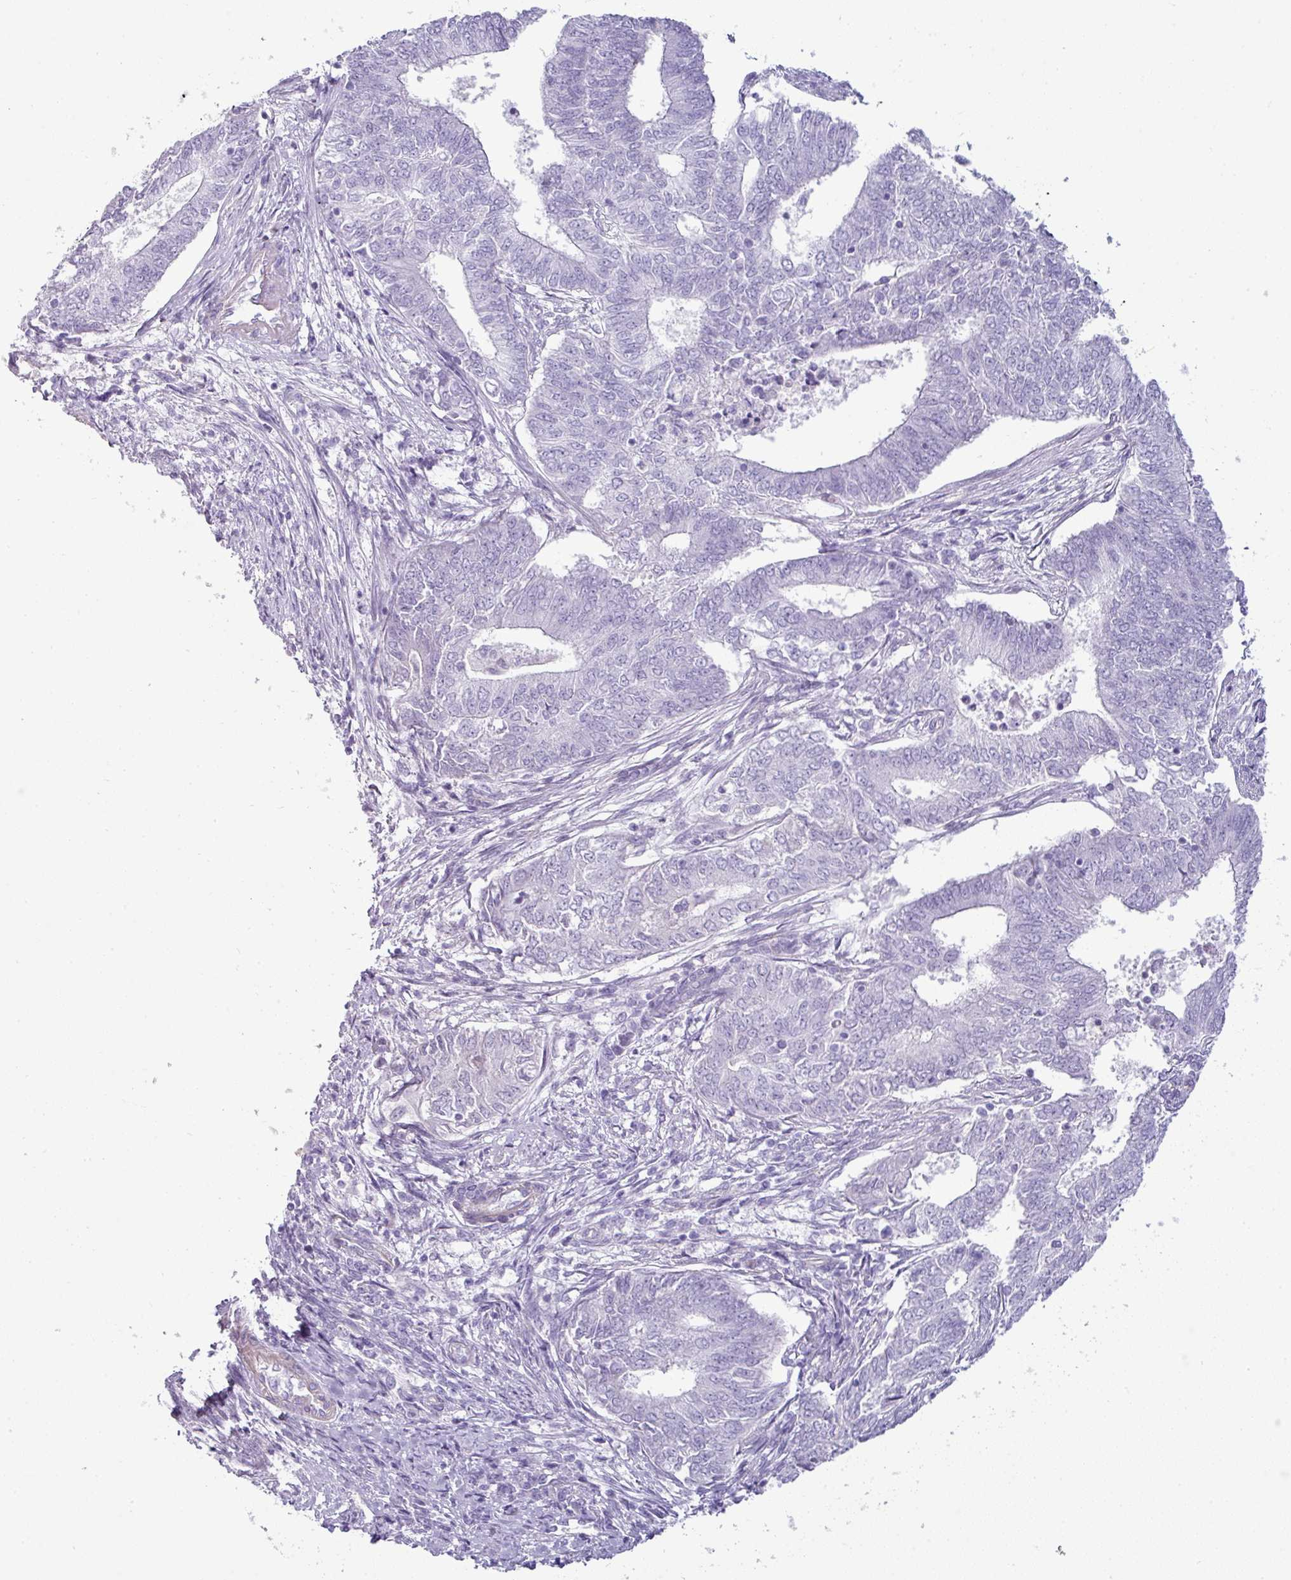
{"staining": {"intensity": "negative", "quantity": "none", "location": "none"}, "tissue": "endometrial cancer", "cell_type": "Tumor cells", "image_type": "cancer", "snomed": [{"axis": "morphology", "description": "Adenocarcinoma, NOS"}, {"axis": "topography", "description": "Endometrium"}], "caption": "IHC micrograph of adenocarcinoma (endometrial) stained for a protein (brown), which reveals no expression in tumor cells. Nuclei are stained in blue.", "gene": "VCX2", "patient": {"sex": "female", "age": 62}}